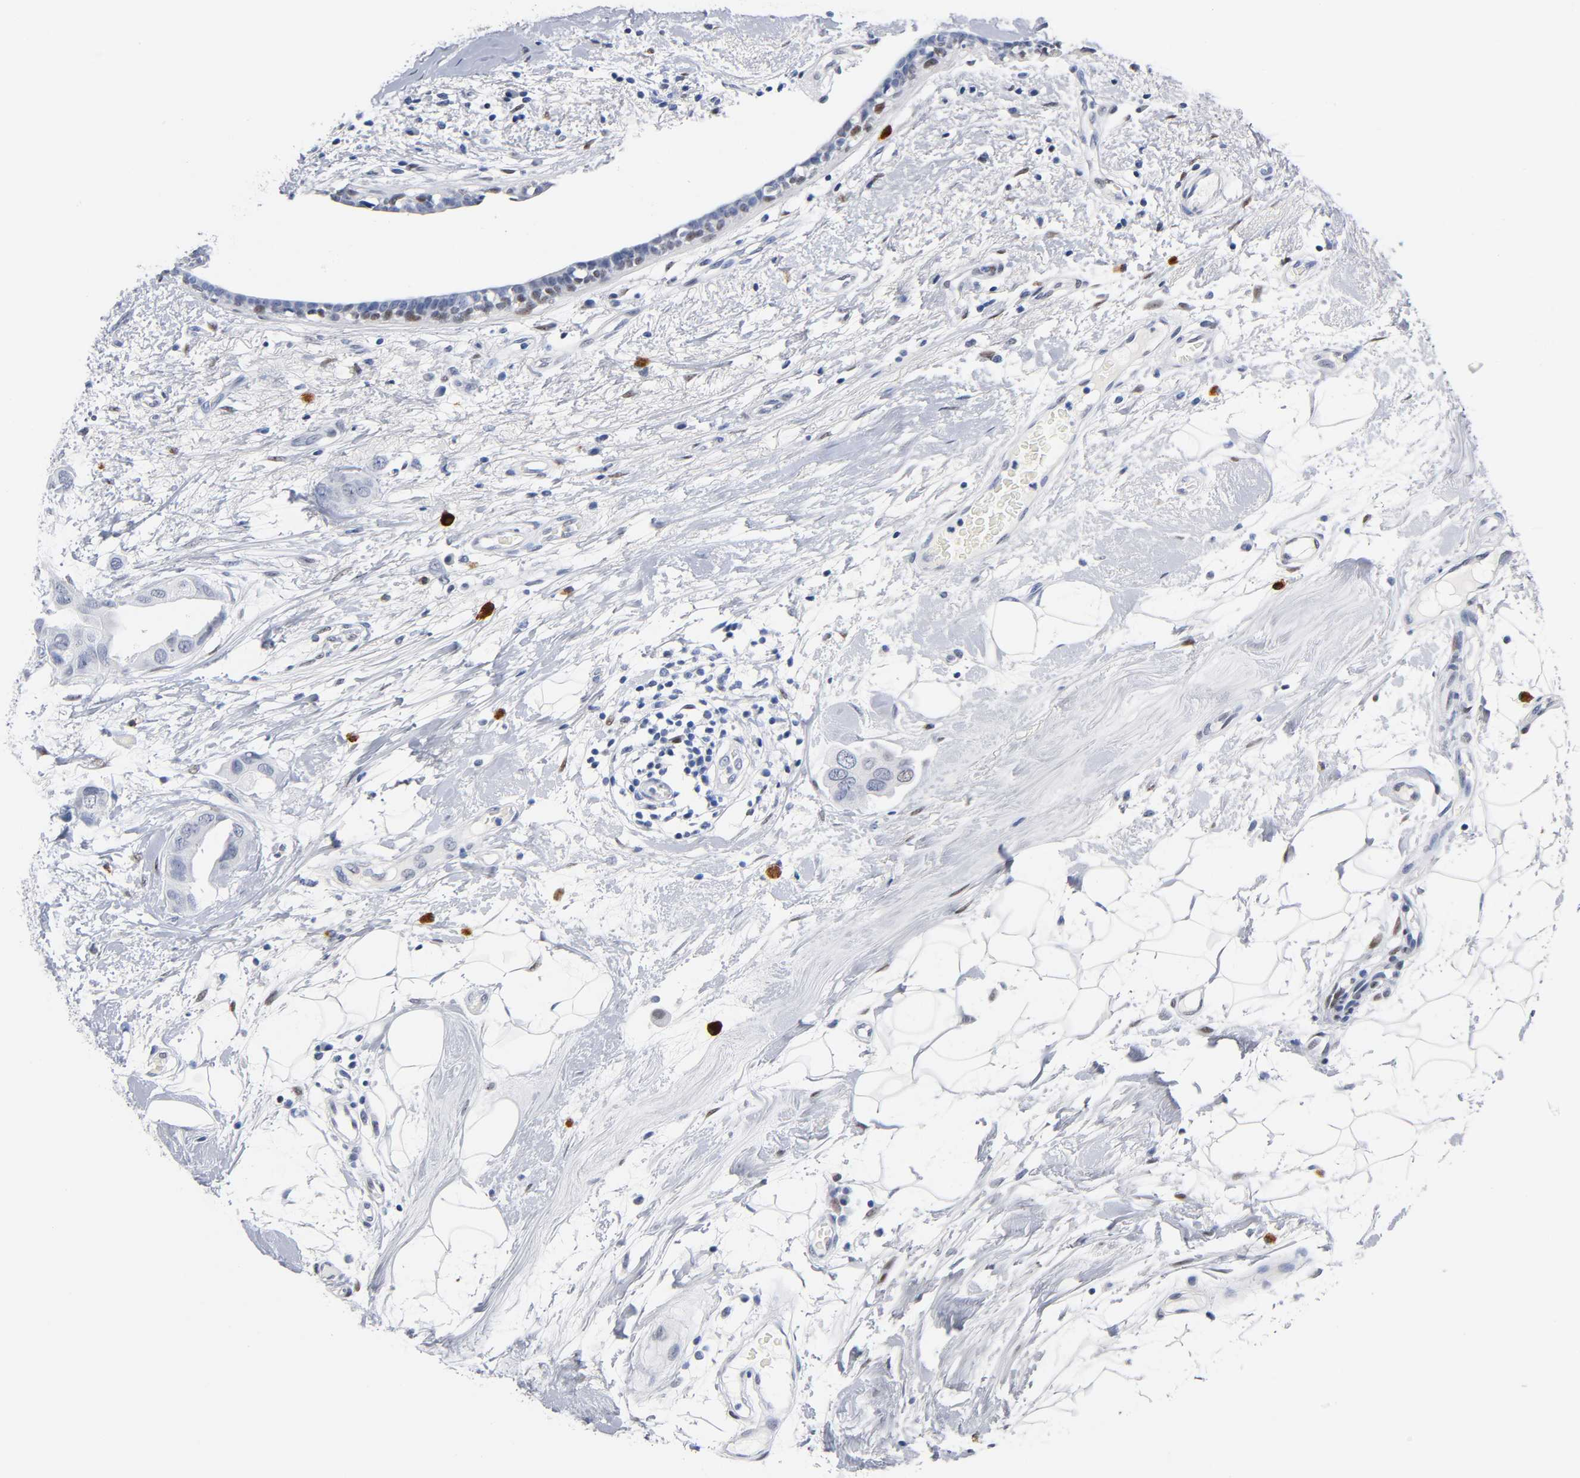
{"staining": {"intensity": "negative", "quantity": "none", "location": "none"}, "tissue": "breast cancer", "cell_type": "Tumor cells", "image_type": "cancer", "snomed": [{"axis": "morphology", "description": "Duct carcinoma"}, {"axis": "topography", "description": "Breast"}], "caption": "The image reveals no staining of tumor cells in breast intraductal carcinoma.", "gene": "NAB2", "patient": {"sex": "female", "age": 40}}